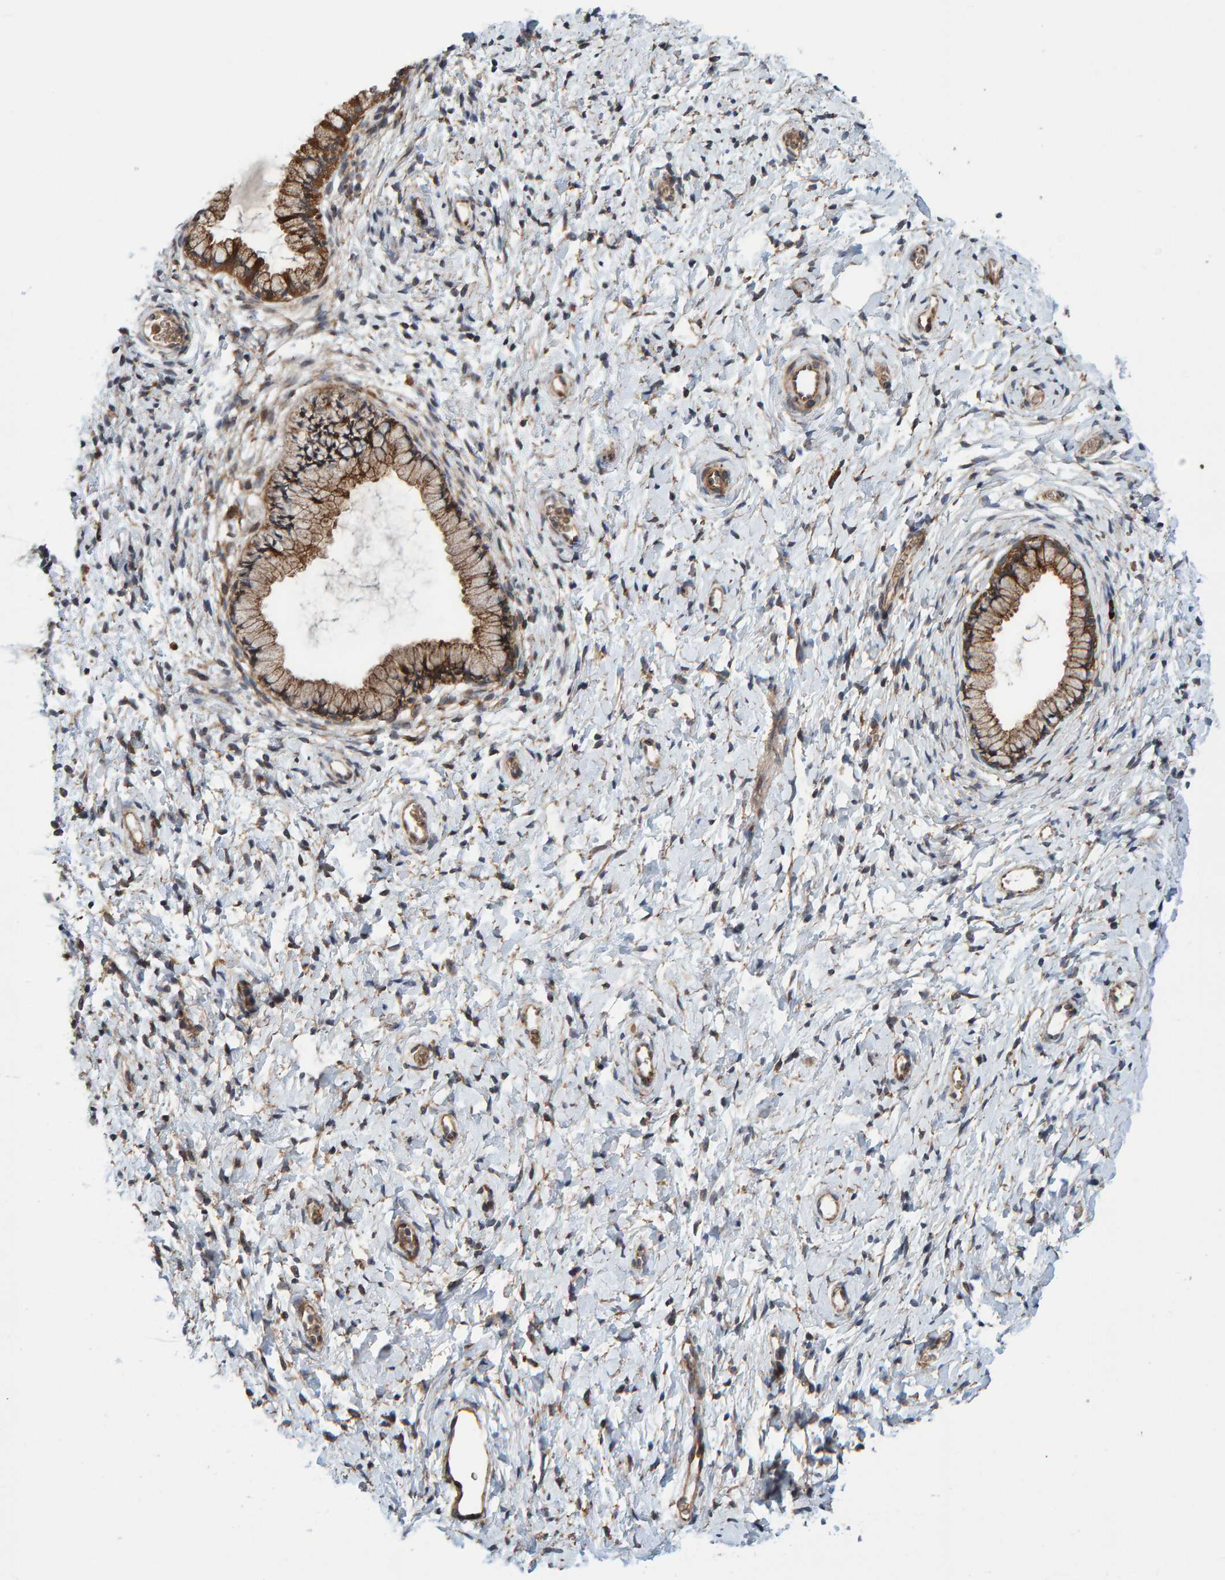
{"staining": {"intensity": "moderate", "quantity": ">75%", "location": "cytoplasmic/membranous"}, "tissue": "cervix", "cell_type": "Glandular cells", "image_type": "normal", "snomed": [{"axis": "morphology", "description": "Normal tissue, NOS"}, {"axis": "topography", "description": "Cervix"}], "caption": "This histopathology image demonstrates immunohistochemistry (IHC) staining of benign human cervix, with medium moderate cytoplasmic/membranous positivity in about >75% of glandular cells.", "gene": "KIAA0753", "patient": {"sex": "female", "age": 72}}